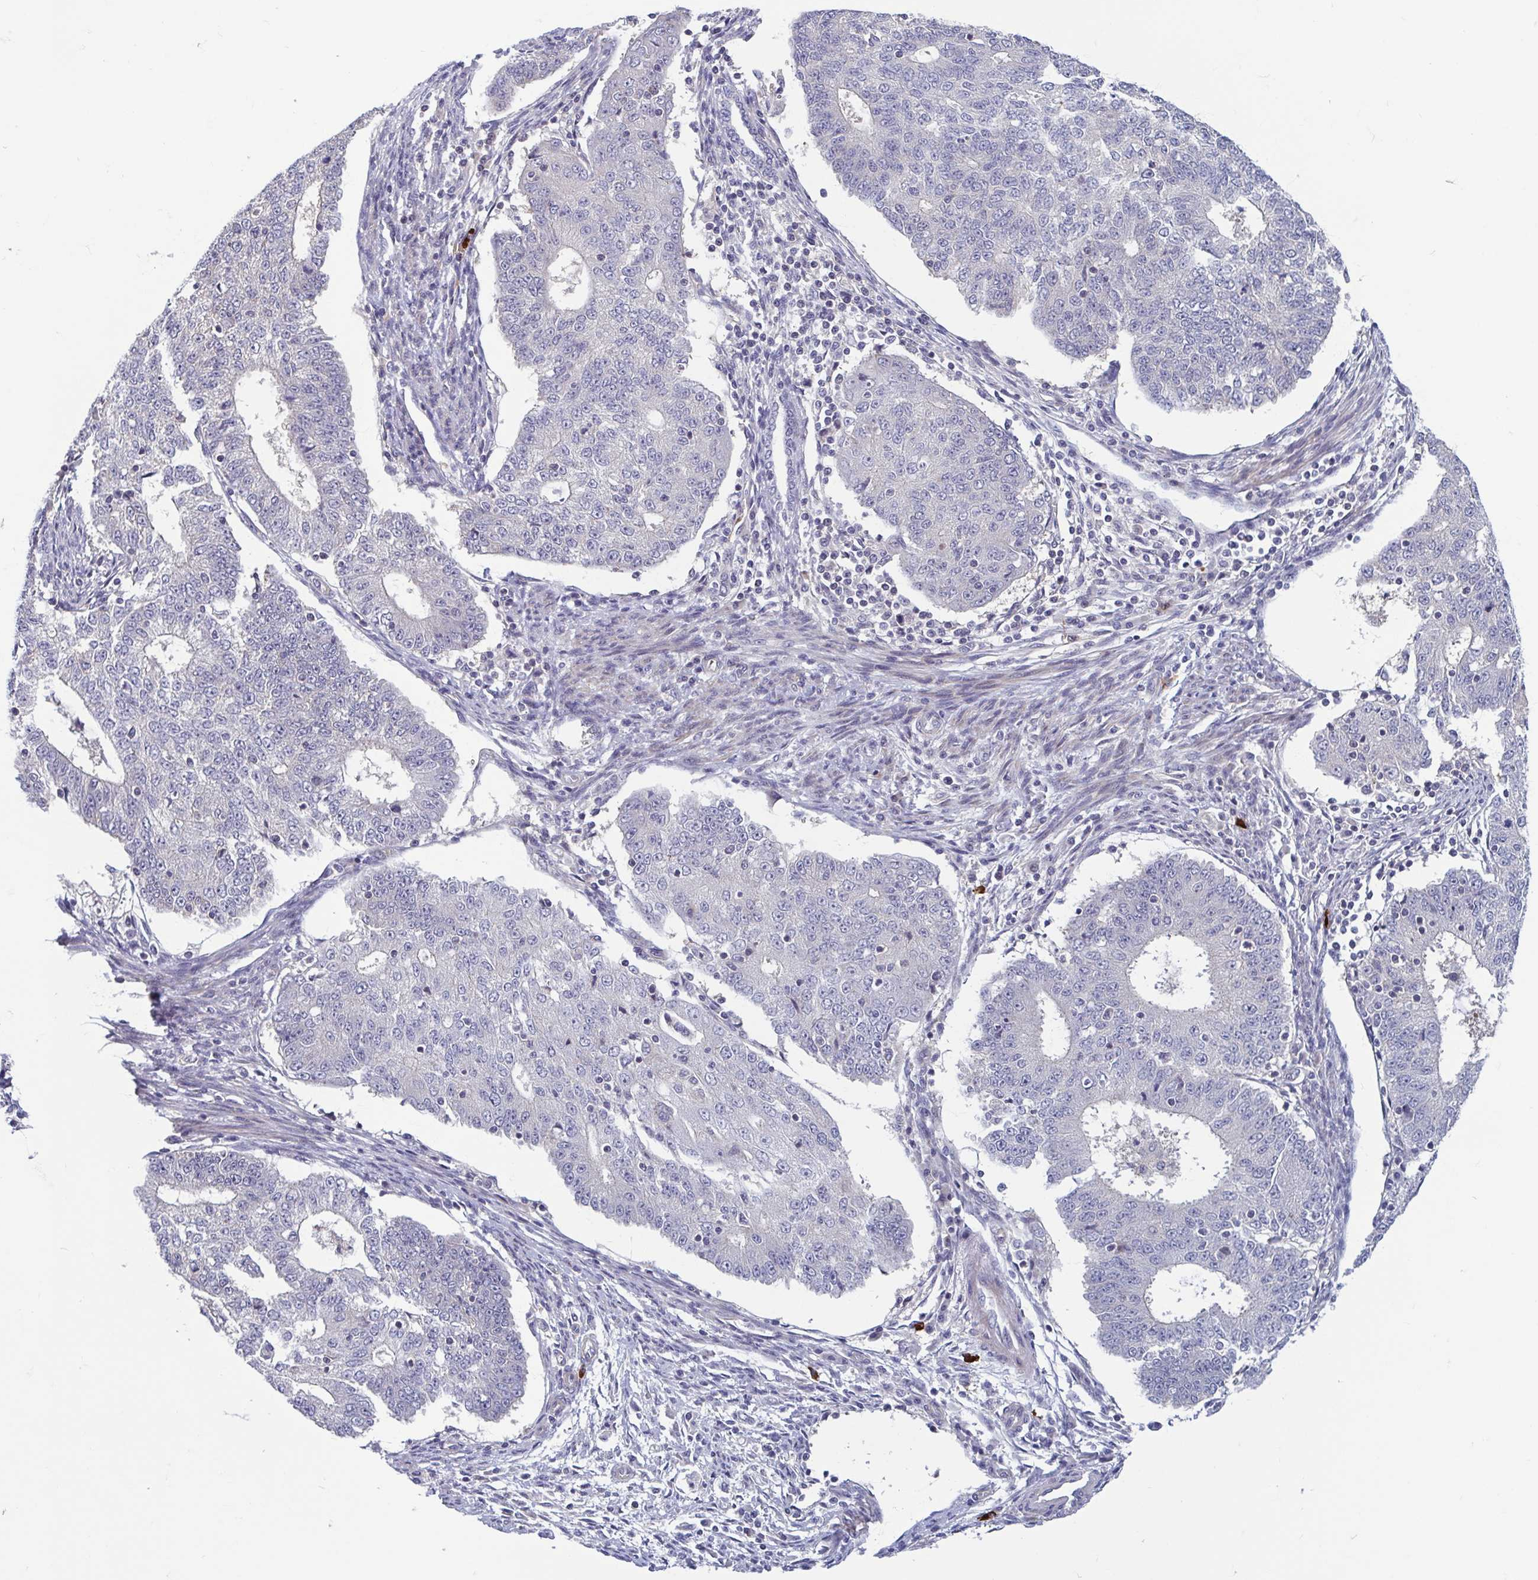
{"staining": {"intensity": "negative", "quantity": "none", "location": "none"}, "tissue": "endometrial cancer", "cell_type": "Tumor cells", "image_type": "cancer", "snomed": [{"axis": "morphology", "description": "Adenocarcinoma, NOS"}, {"axis": "topography", "description": "Endometrium"}], "caption": "A photomicrograph of human adenocarcinoma (endometrial) is negative for staining in tumor cells. The staining was performed using DAB to visualize the protein expression in brown, while the nuclei were stained in blue with hematoxylin (Magnification: 20x).", "gene": "LRRC38", "patient": {"sex": "female", "age": 56}}